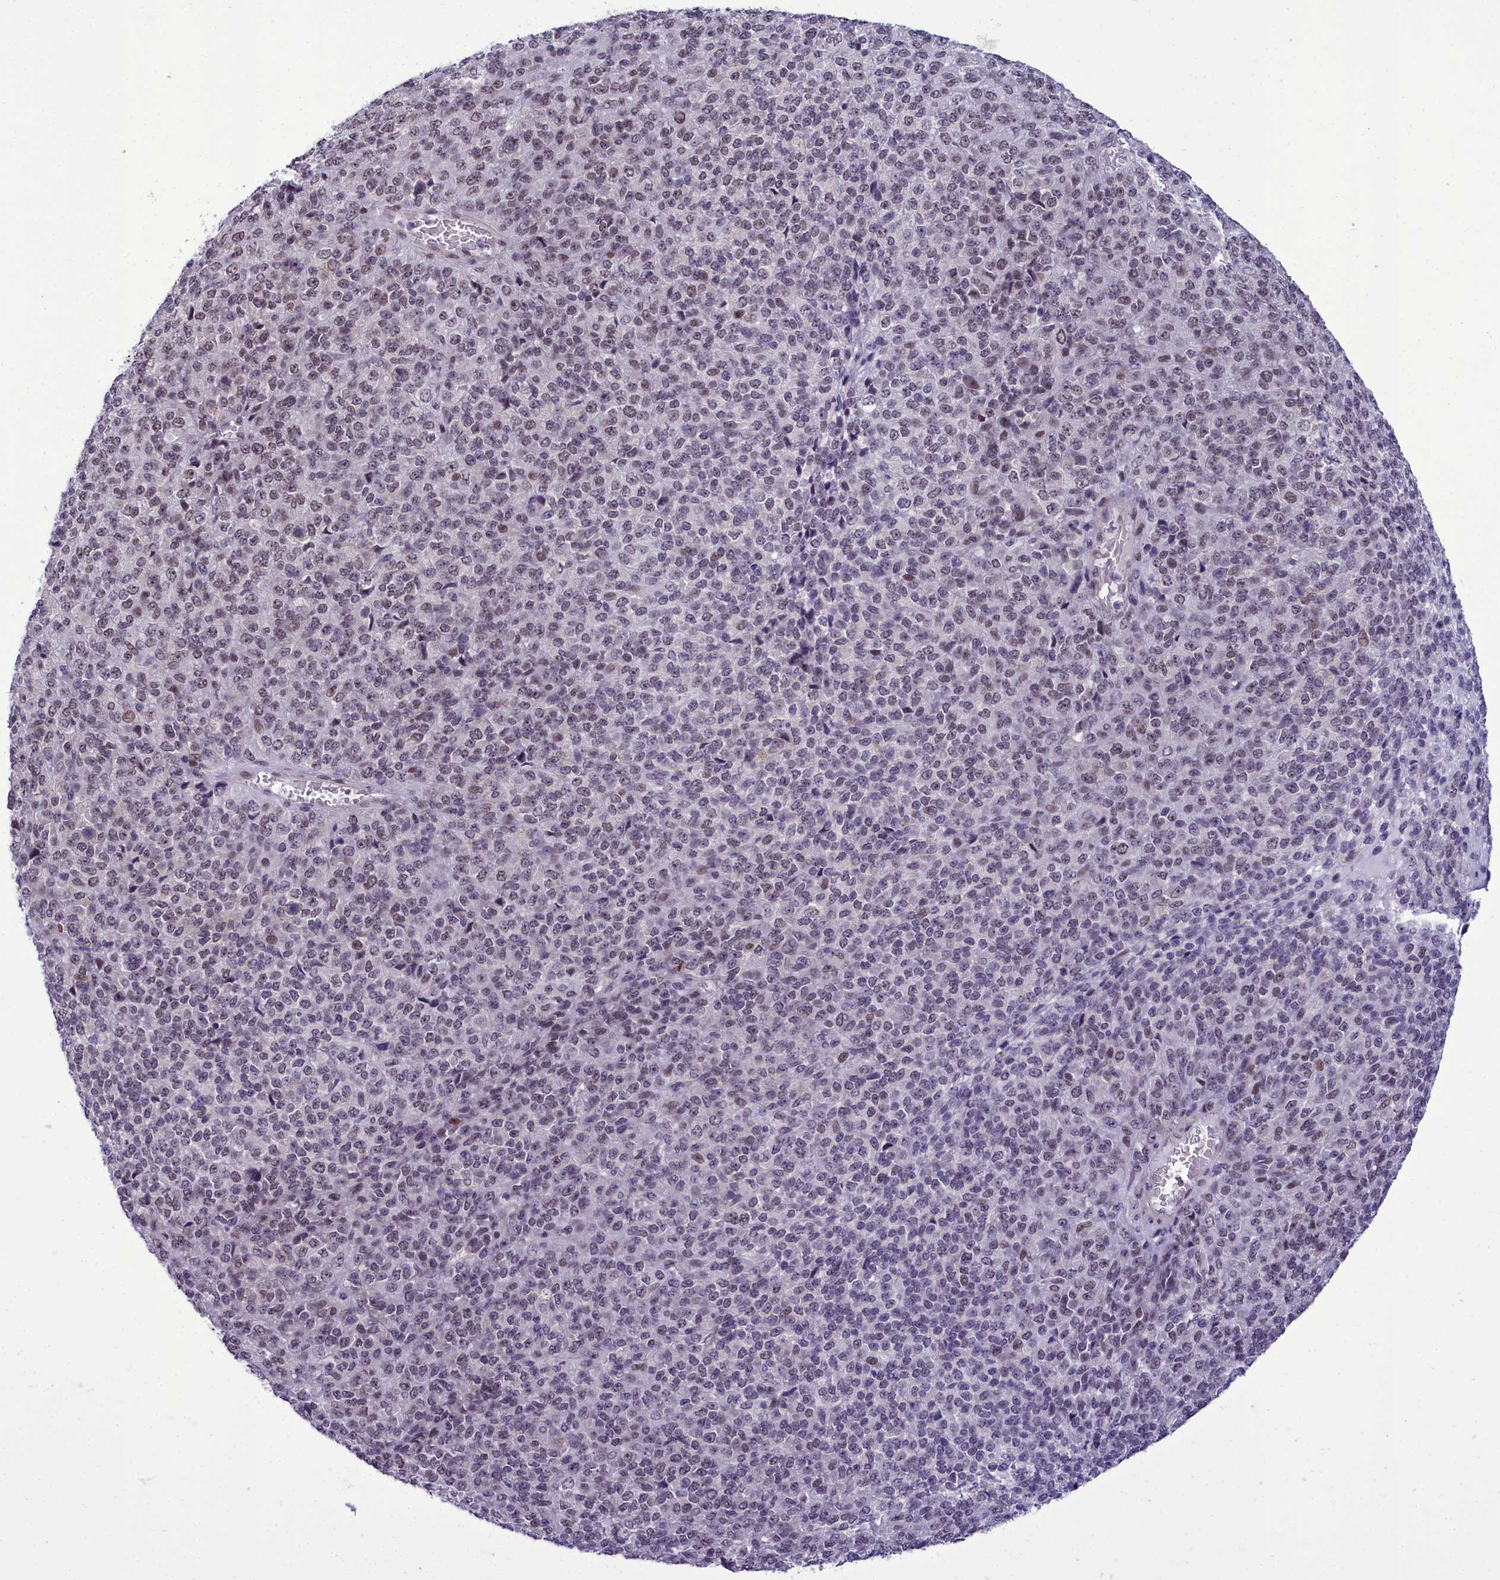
{"staining": {"intensity": "moderate", "quantity": "25%-75%", "location": "nuclear"}, "tissue": "melanoma", "cell_type": "Tumor cells", "image_type": "cancer", "snomed": [{"axis": "morphology", "description": "Malignant melanoma, Metastatic site"}, {"axis": "topography", "description": "Brain"}], "caption": "An image of malignant melanoma (metastatic site) stained for a protein demonstrates moderate nuclear brown staining in tumor cells.", "gene": "CEACAM19", "patient": {"sex": "female", "age": 56}}